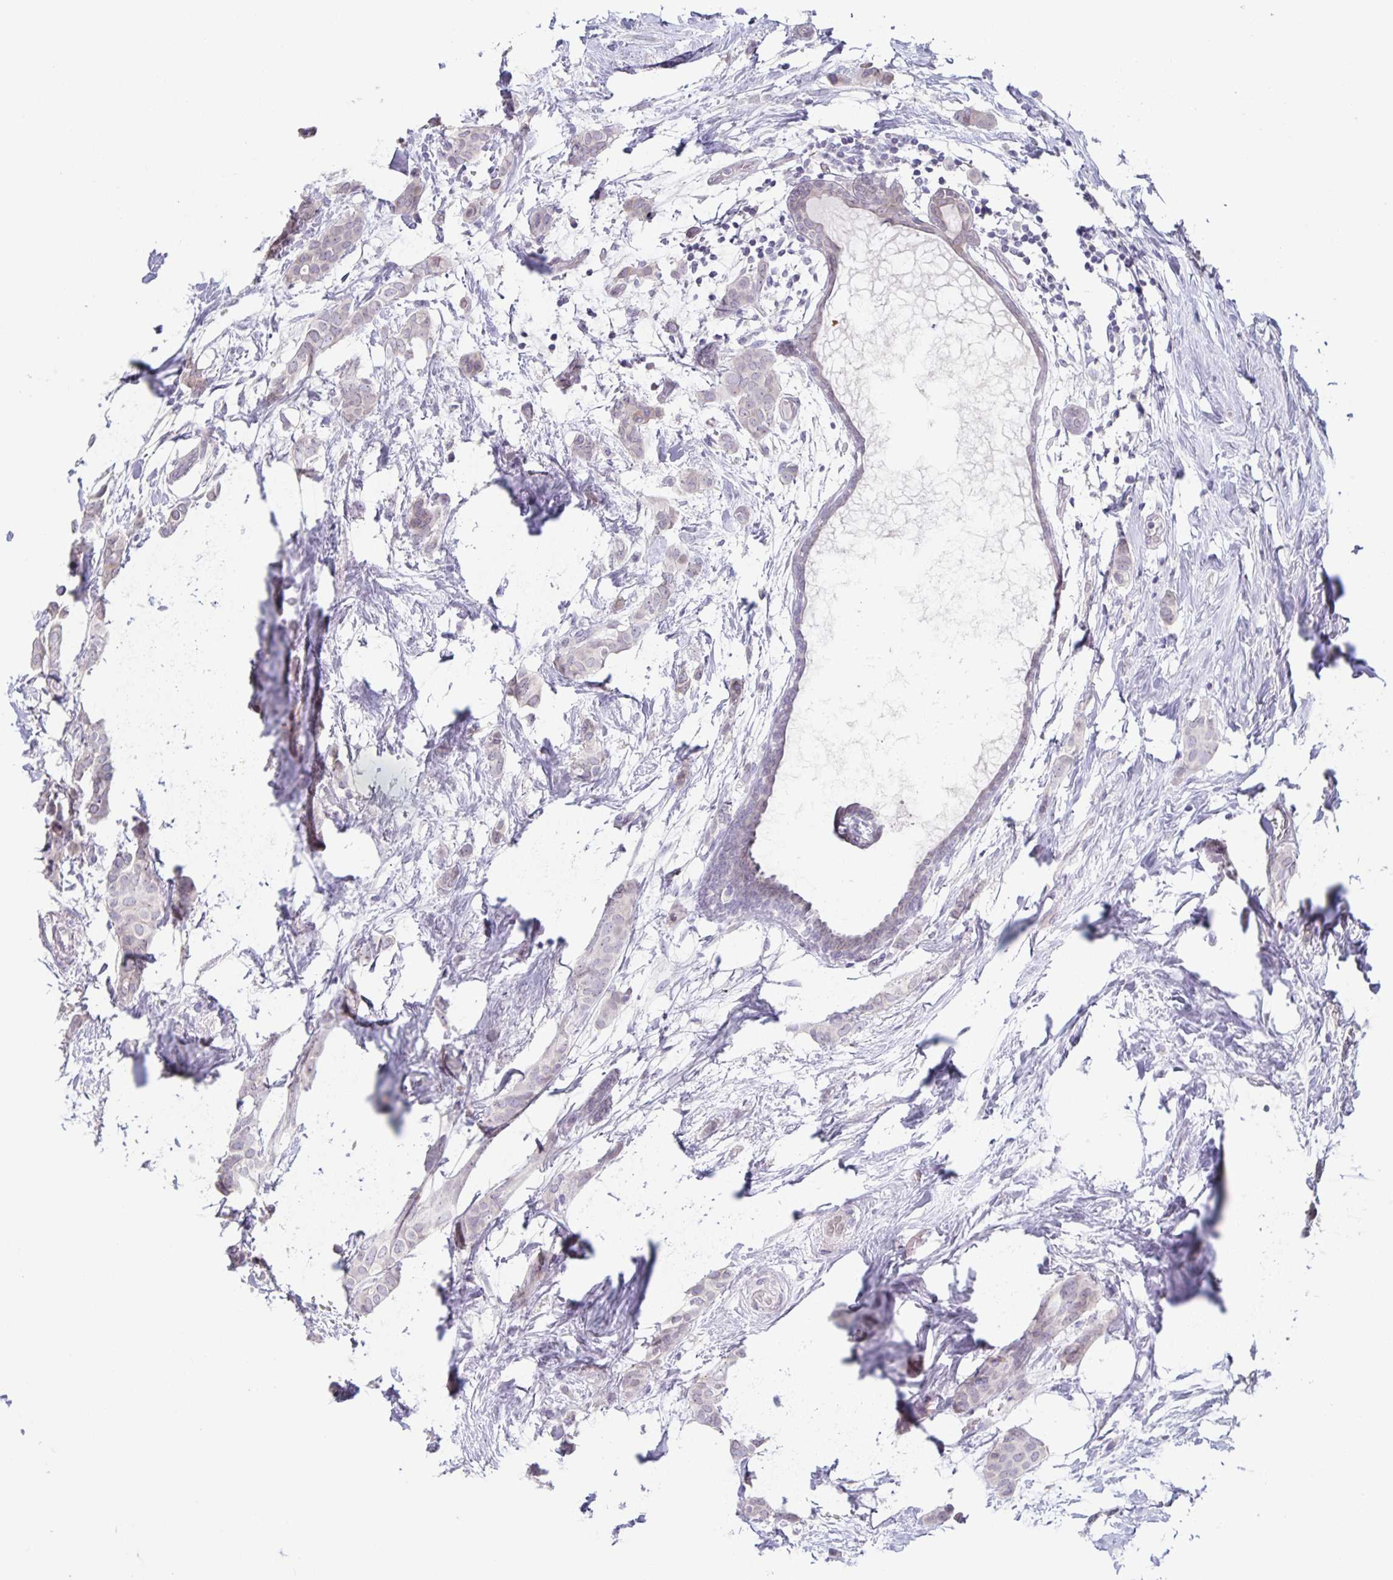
{"staining": {"intensity": "negative", "quantity": "none", "location": "none"}, "tissue": "breast cancer", "cell_type": "Tumor cells", "image_type": "cancer", "snomed": [{"axis": "morphology", "description": "Duct carcinoma"}, {"axis": "topography", "description": "Breast"}], "caption": "Tumor cells are negative for brown protein staining in breast infiltrating ductal carcinoma.", "gene": "SYNE2", "patient": {"sex": "female", "age": 62}}